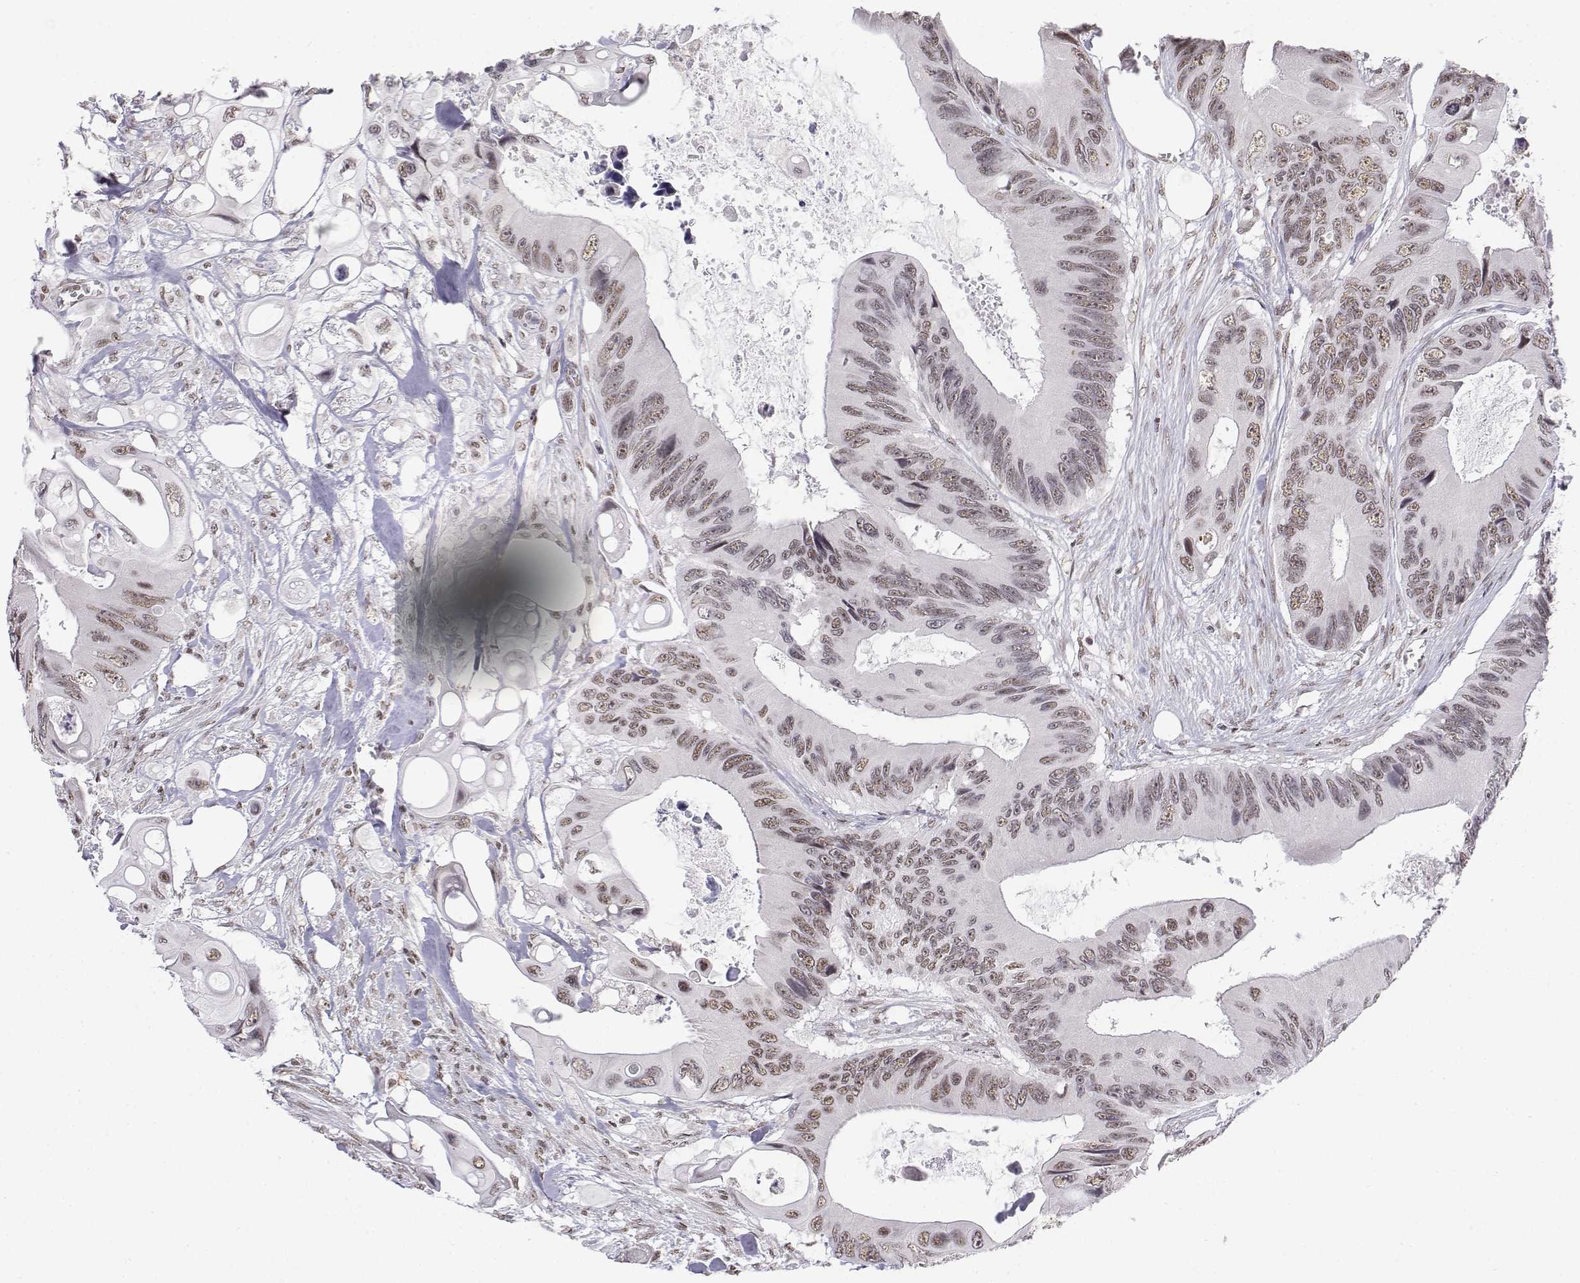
{"staining": {"intensity": "weak", "quantity": ">75%", "location": "nuclear"}, "tissue": "colorectal cancer", "cell_type": "Tumor cells", "image_type": "cancer", "snomed": [{"axis": "morphology", "description": "Adenocarcinoma, NOS"}, {"axis": "topography", "description": "Rectum"}], "caption": "IHC image of human colorectal cancer (adenocarcinoma) stained for a protein (brown), which shows low levels of weak nuclear positivity in approximately >75% of tumor cells.", "gene": "SETD1A", "patient": {"sex": "male", "age": 63}}